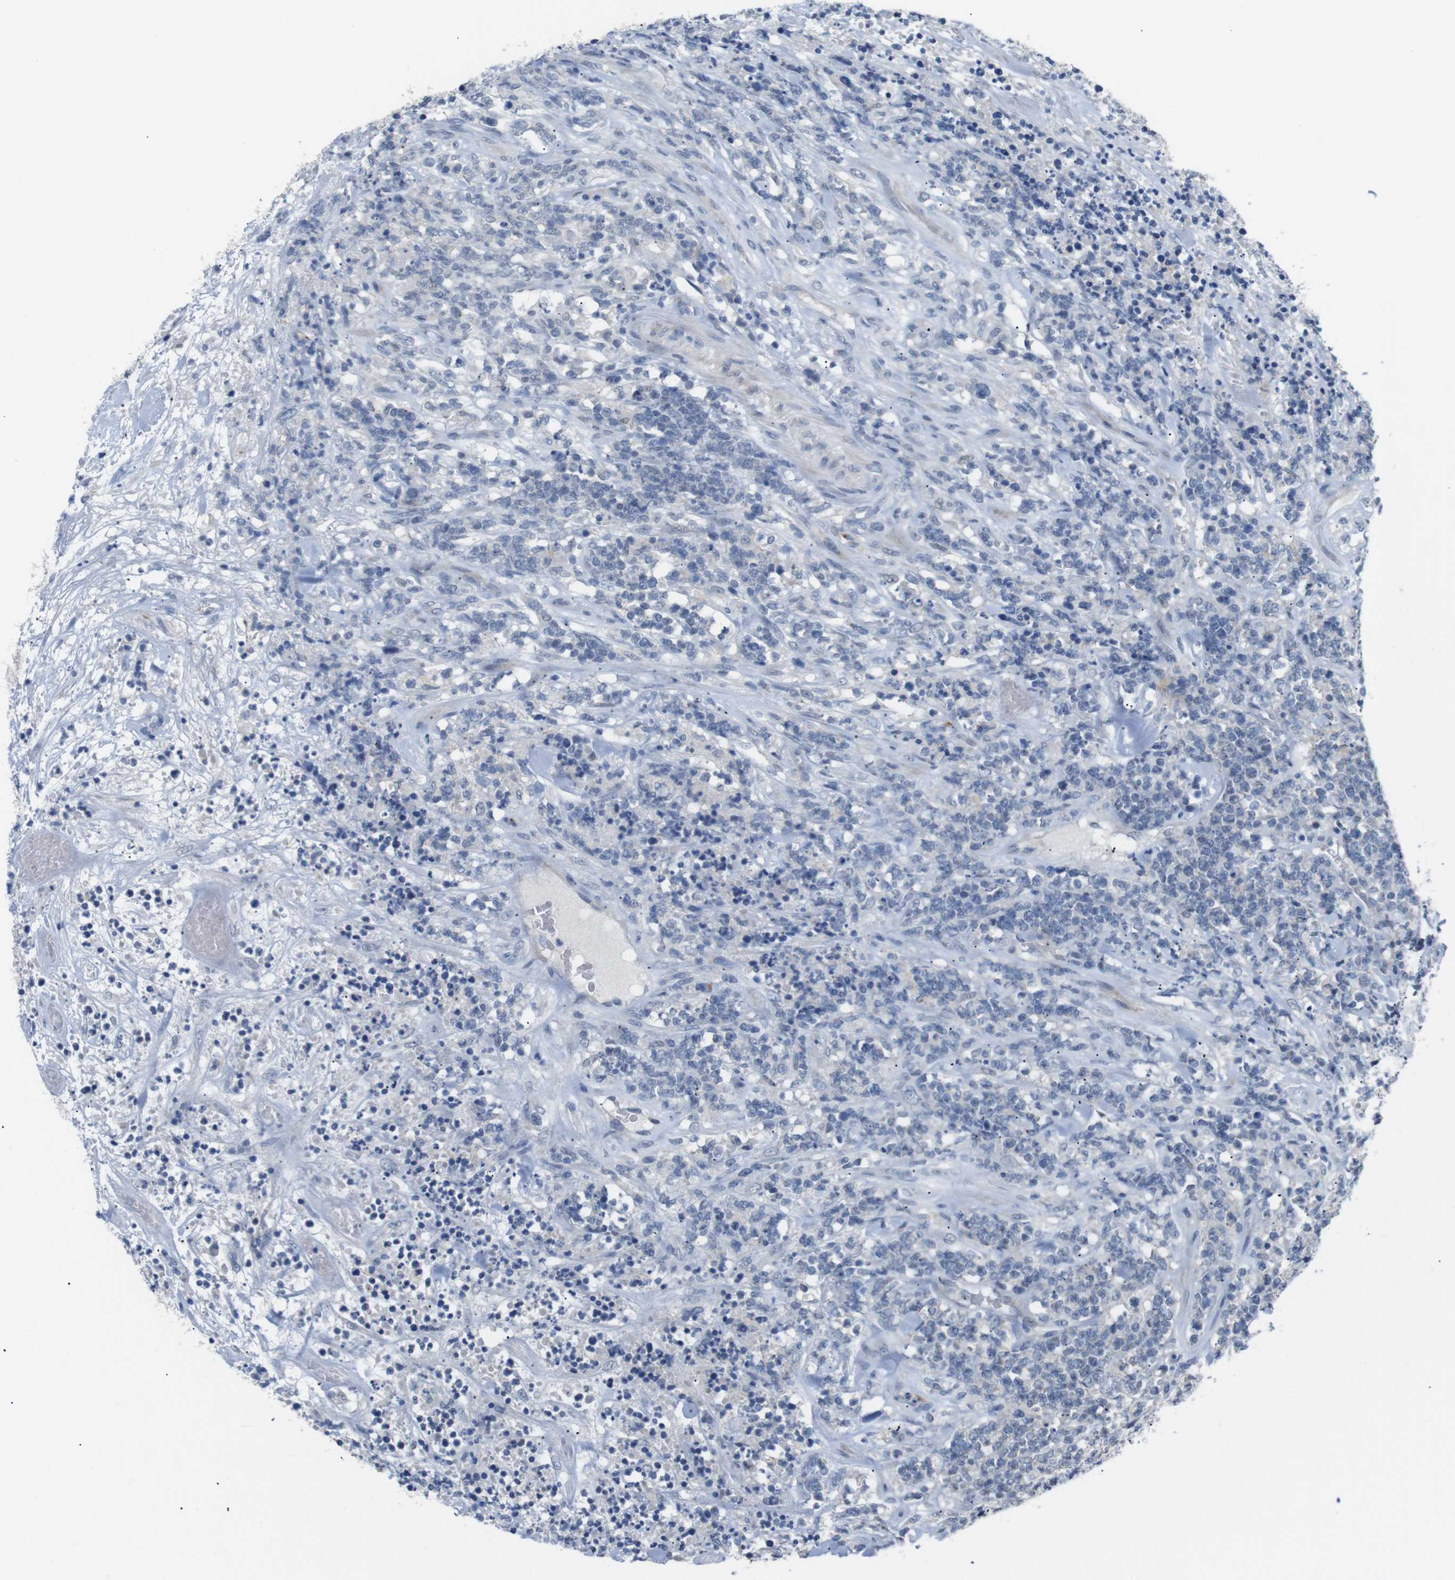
{"staining": {"intensity": "negative", "quantity": "none", "location": "none"}, "tissue": "lymphoma", "cell_type": "Tumor cells", "image_type": "cancer", "snomed": [{"axis": "morphology", "description": "Malignant lymphoma, non-Hodgkin's type, High grade"}, {"axis": "topography", "description": "Soft tissue"}], "caption": "Human malignant lymphoma, non-Hodgkin's type (high-grade) stained for a protein using IHC displays no positivity in tumor cells.", "gene": "CHRM5", "patient": {"sex": "male", "age": 18}}